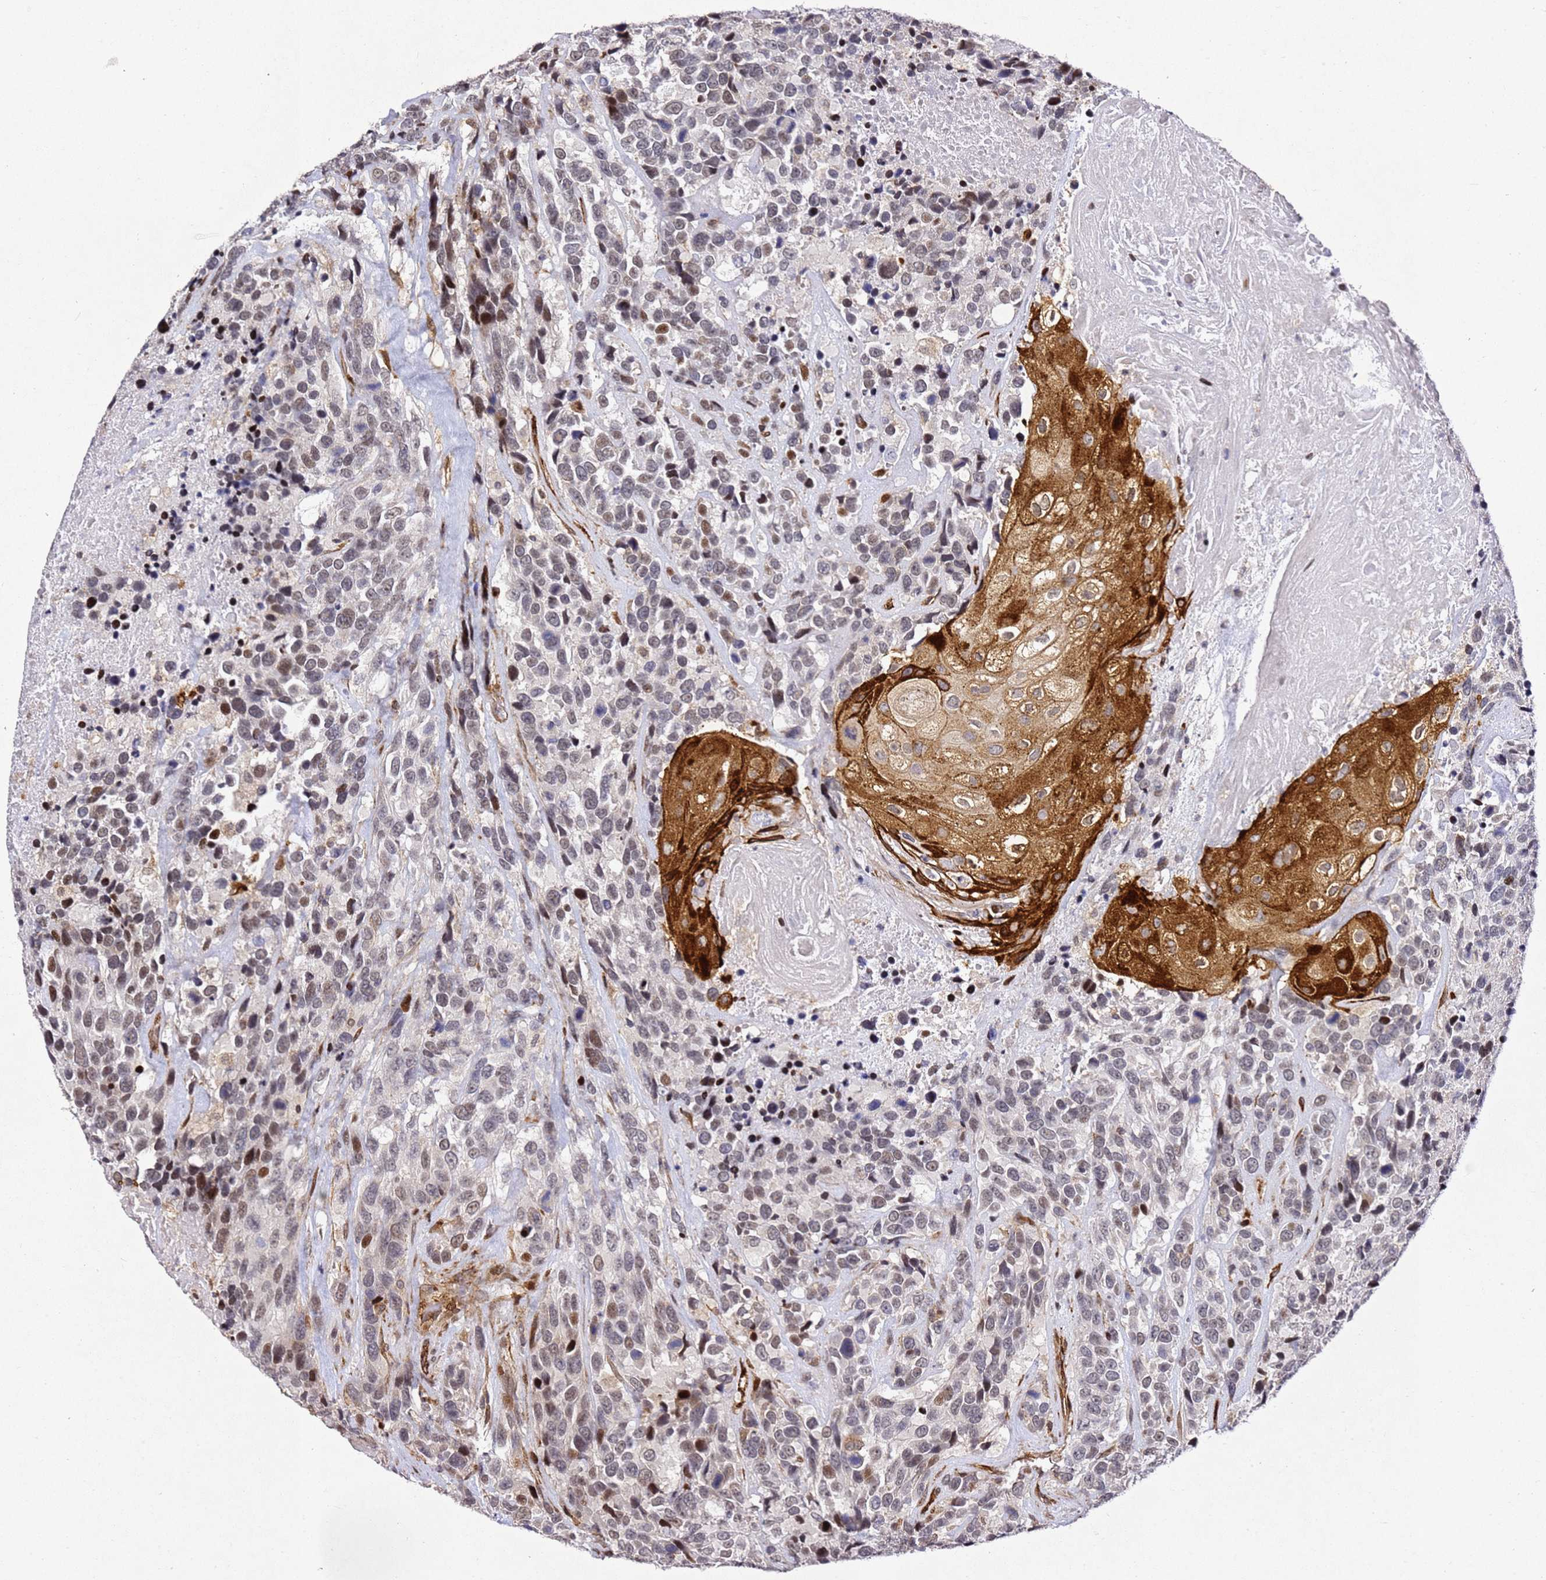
{"staining": {"intensity": "strong", "quantity": "<25%", "location": "cytoplasmic/membranous,nuclear"}, "tissue": "urothelial cancer", "cell_type": "Tumor cells", "image_type": "cancer", "snomed": [{"axis": "morphology", "description": "Urothelial carcinoma, High grade"}, {"axis": "topography", "description": "Urinary bladder"}], "caption": "Urothelial cancer stained with DAB (3,3'-diaminobenzidine) IHC exhibits medium levels of strong cytoplasmic/membranous and nuclear staining in about <25% of tumor cells. (DAB (3,3'-diaminobenzidine) = brown stain, brightfield microscopy at high magnification).", "gene": "ZNF296", "patient": {"sex": "female", "age": 70}}